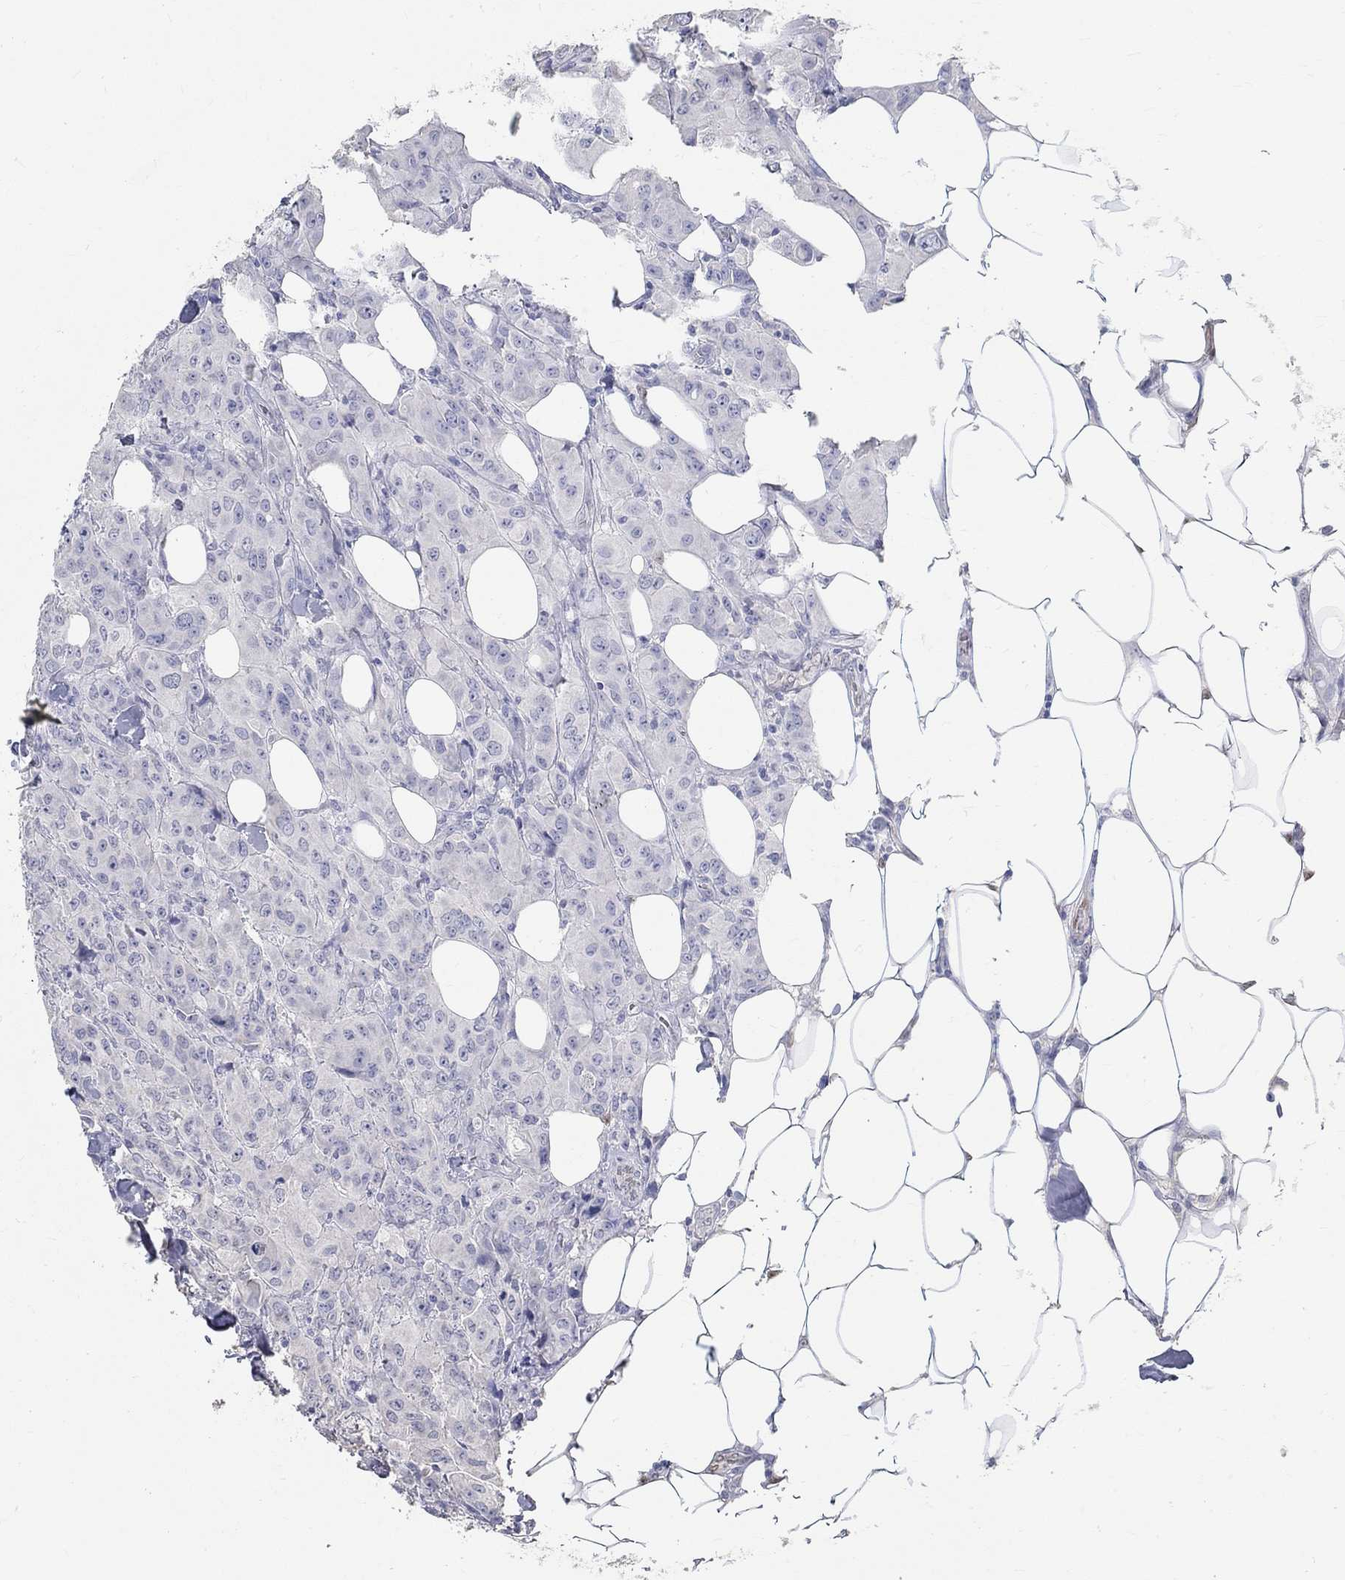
{"staining": {"intensity": "weak", "quantity": "<25%", "location": "cytoplasmic/membranous"}, "tissue": "breast cancer", "cell_type": "Tumor cells", "image_type": "cancer", "snomed": [{"axis": "morphology", "description": "Duct carcinoma"}, {"axis": "topography", "description": "Breast"}], "caption": "Immunohistochemistry histopathology image of breast infiltrating ductal carcinoma stained for a protein (brown), which shows no positivity in tumor cells. (Stains: DAB IHC with hematoxylin counter stain, Microscopy: brightfield microscopy at high magnification).", "gene": "FGF2", "patient": {"sex": "female", "age": 43}}